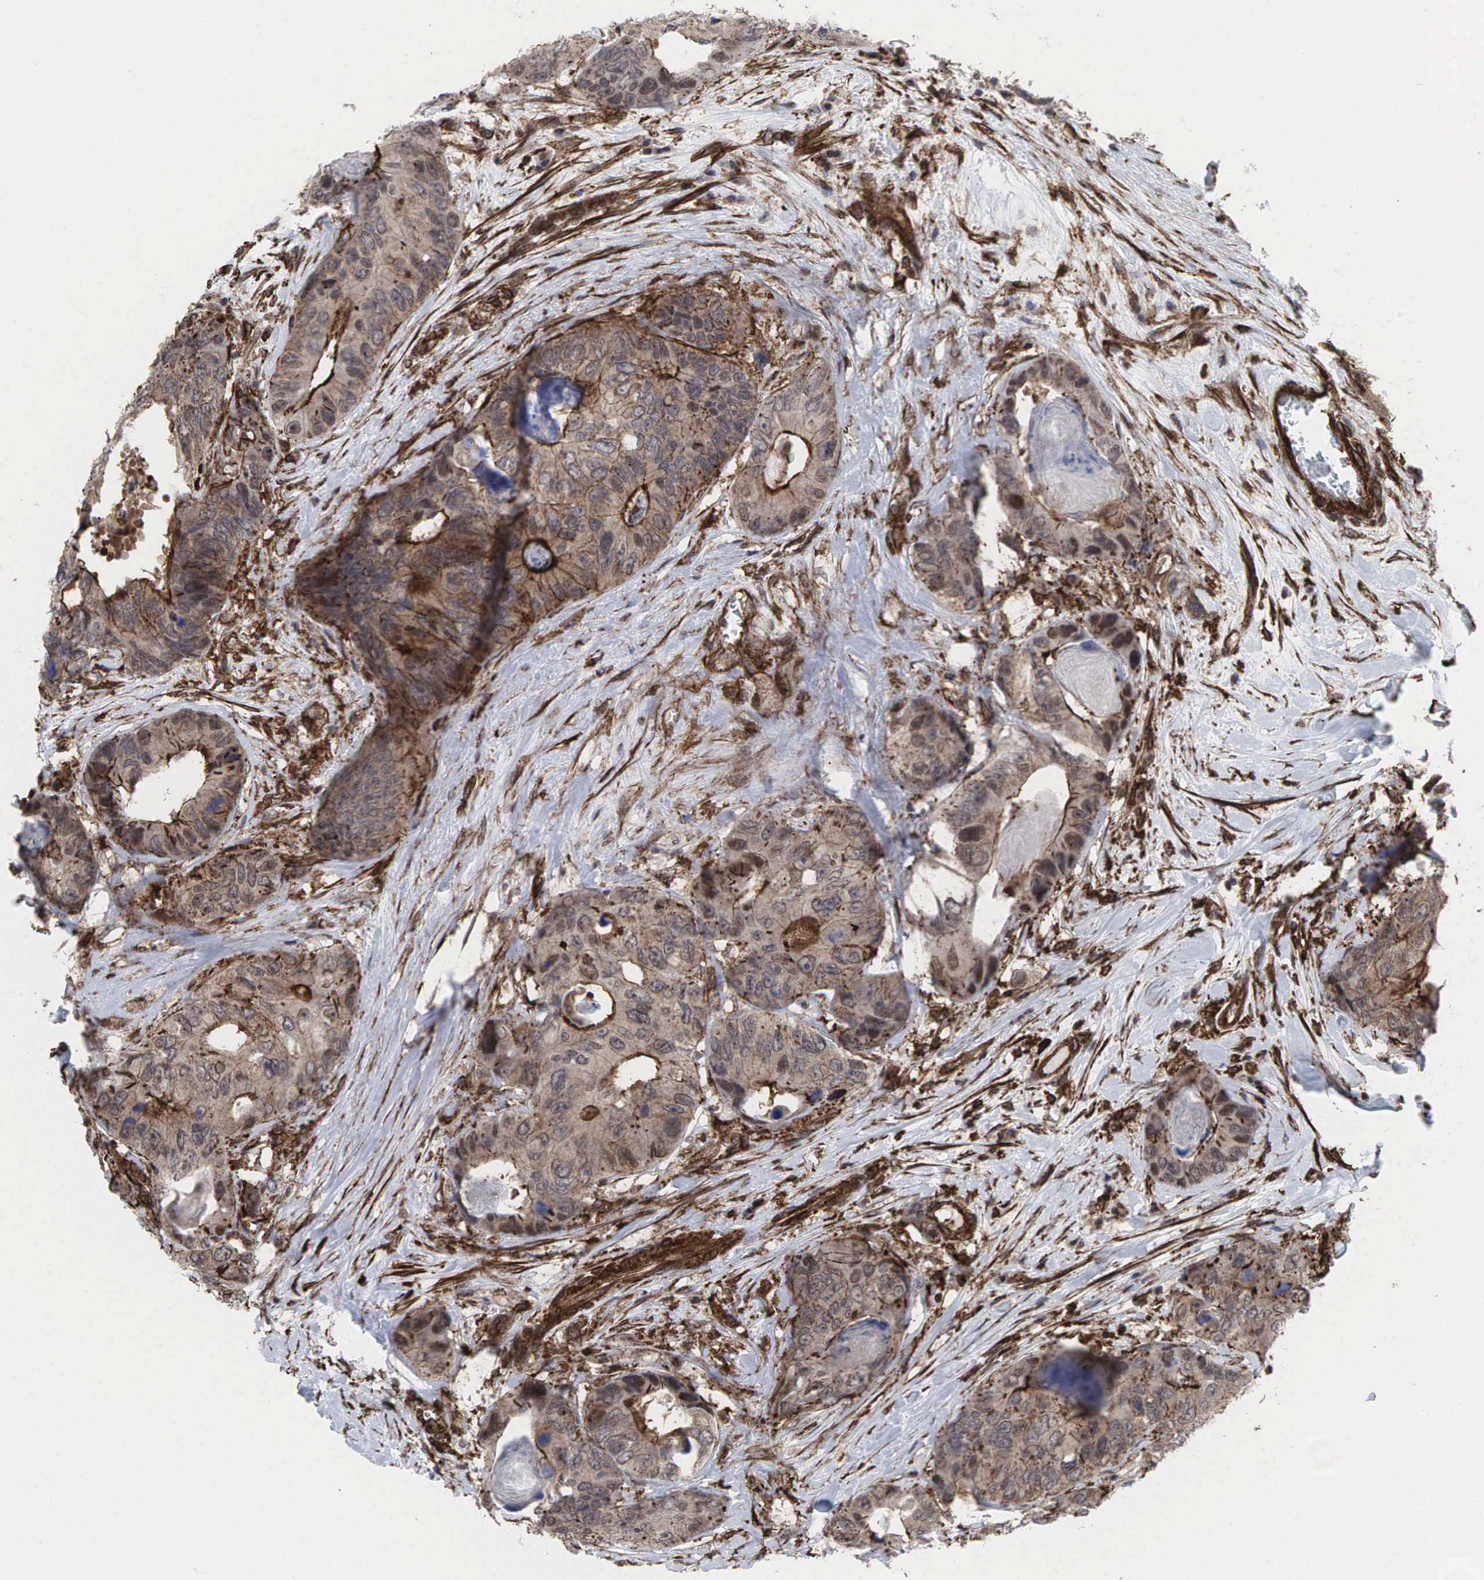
{"staining": {"intensity": "moderate", "quantity": ">75%", "location": "cytoplasmic/membranous"}, "tissue": "colorectal cancer", "cell_type": "Tumor cells", "image_type": "cancer", "snomed": [{"axis": "morphology", "description": "Adenocarcinoma, NOS"}, {"axis": "topography", "description": "Colon"}], "caption": "IHC of colorectal cancer reveals medium levels of moderate cytoplasmic/membranous expression in approximately >75% of tumor cells.", "gene": "GPRASP1", "patient": {"sex": "female", "age": 86}}